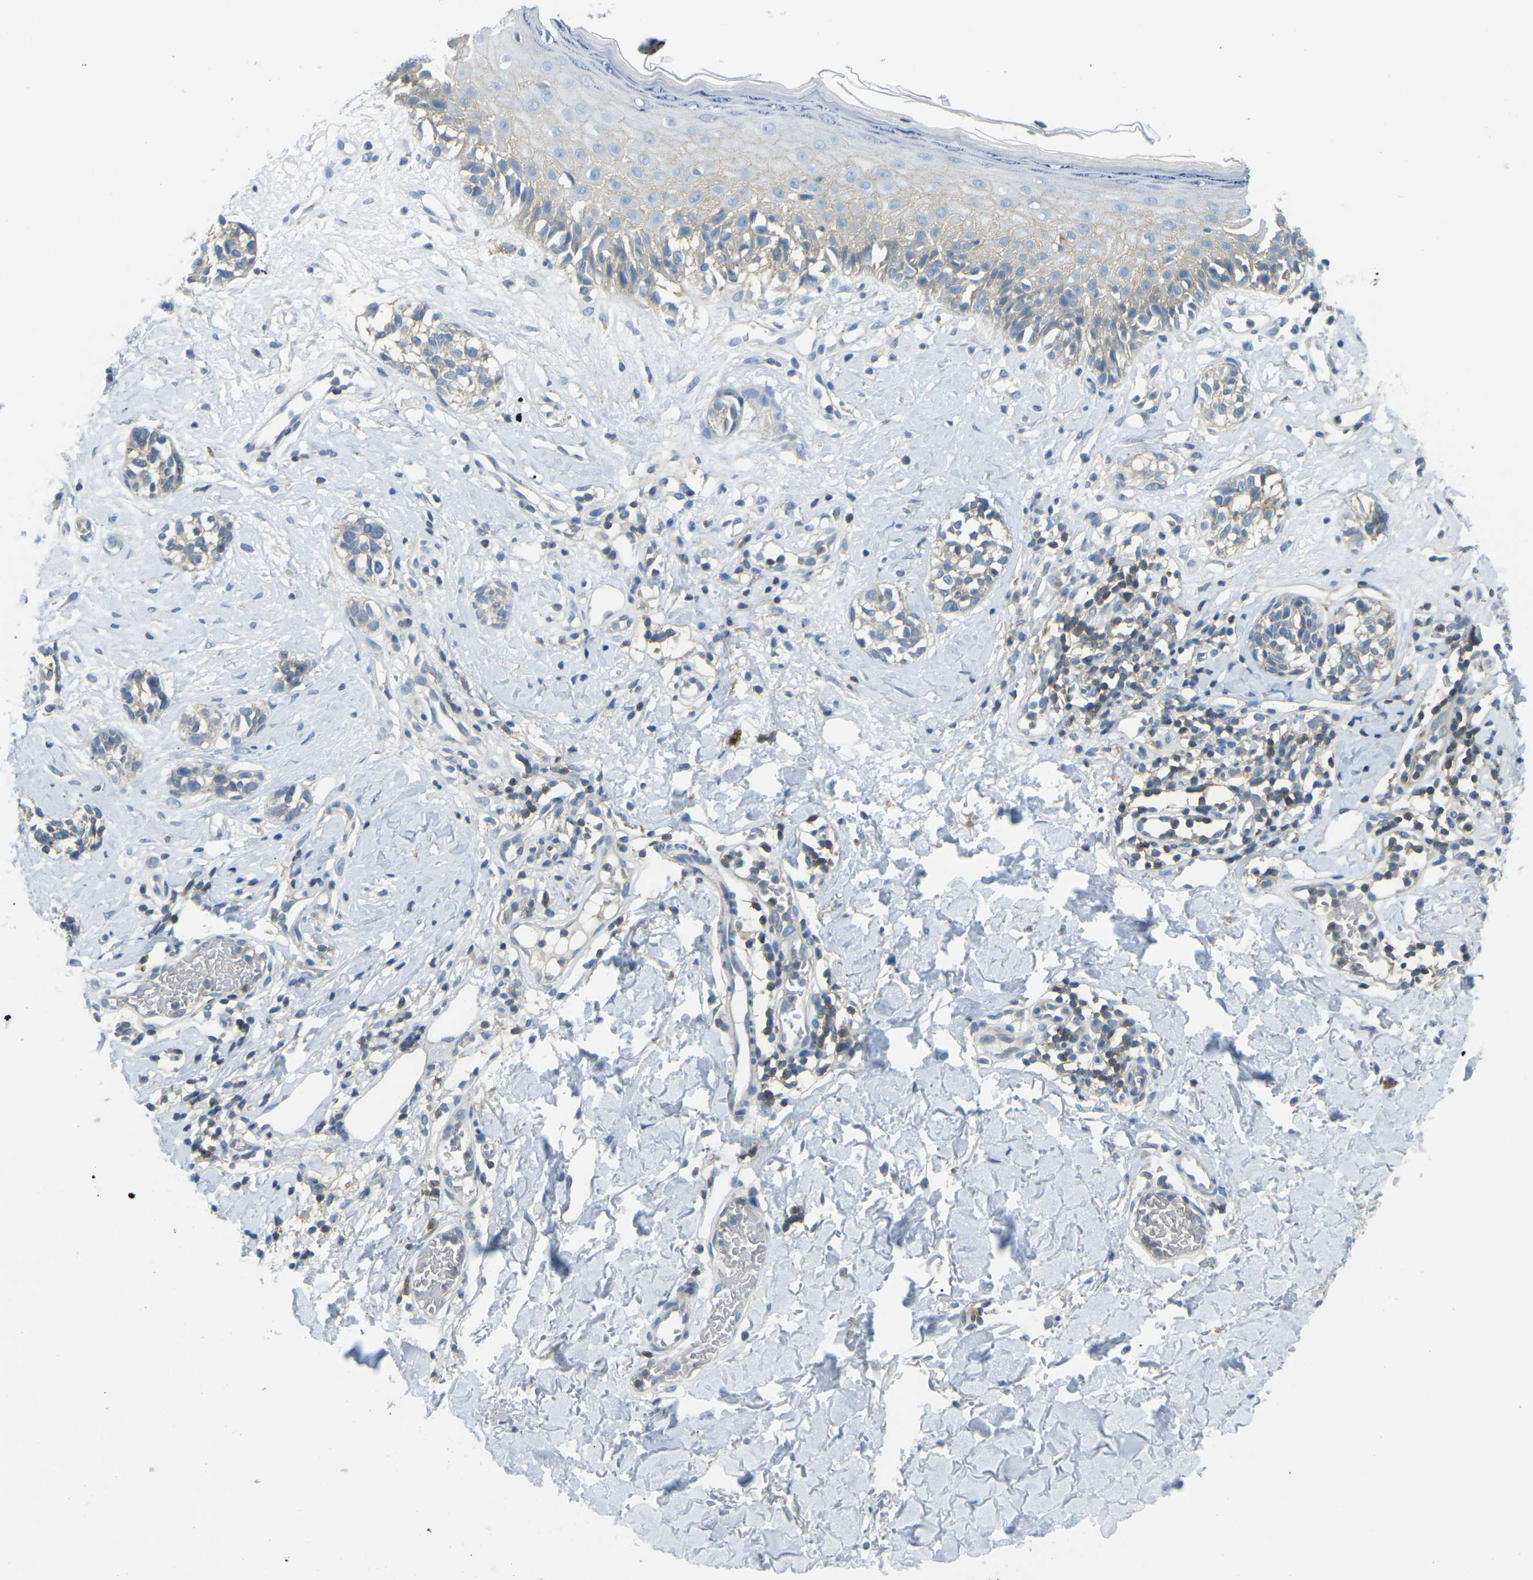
{"staining": {"intensity": "negative", "quantity": "none", "location": "none"}, "tissue": "melanoma", "cell_type": "Tumor cells", "image_type": "cancer", "snomed": [{"axis": "morphology", "description": "Malignant melanoma, NOS"}, {"axis": "topography", "description": "Skin"}], "caption": "DAB (3,3'-diaminobenzidine) immunohistochemical staining of melanoma exhibits no significant positivity in tumor cells.", "gene": "CD47", "patient": {"sex": "male", "age": 64}}